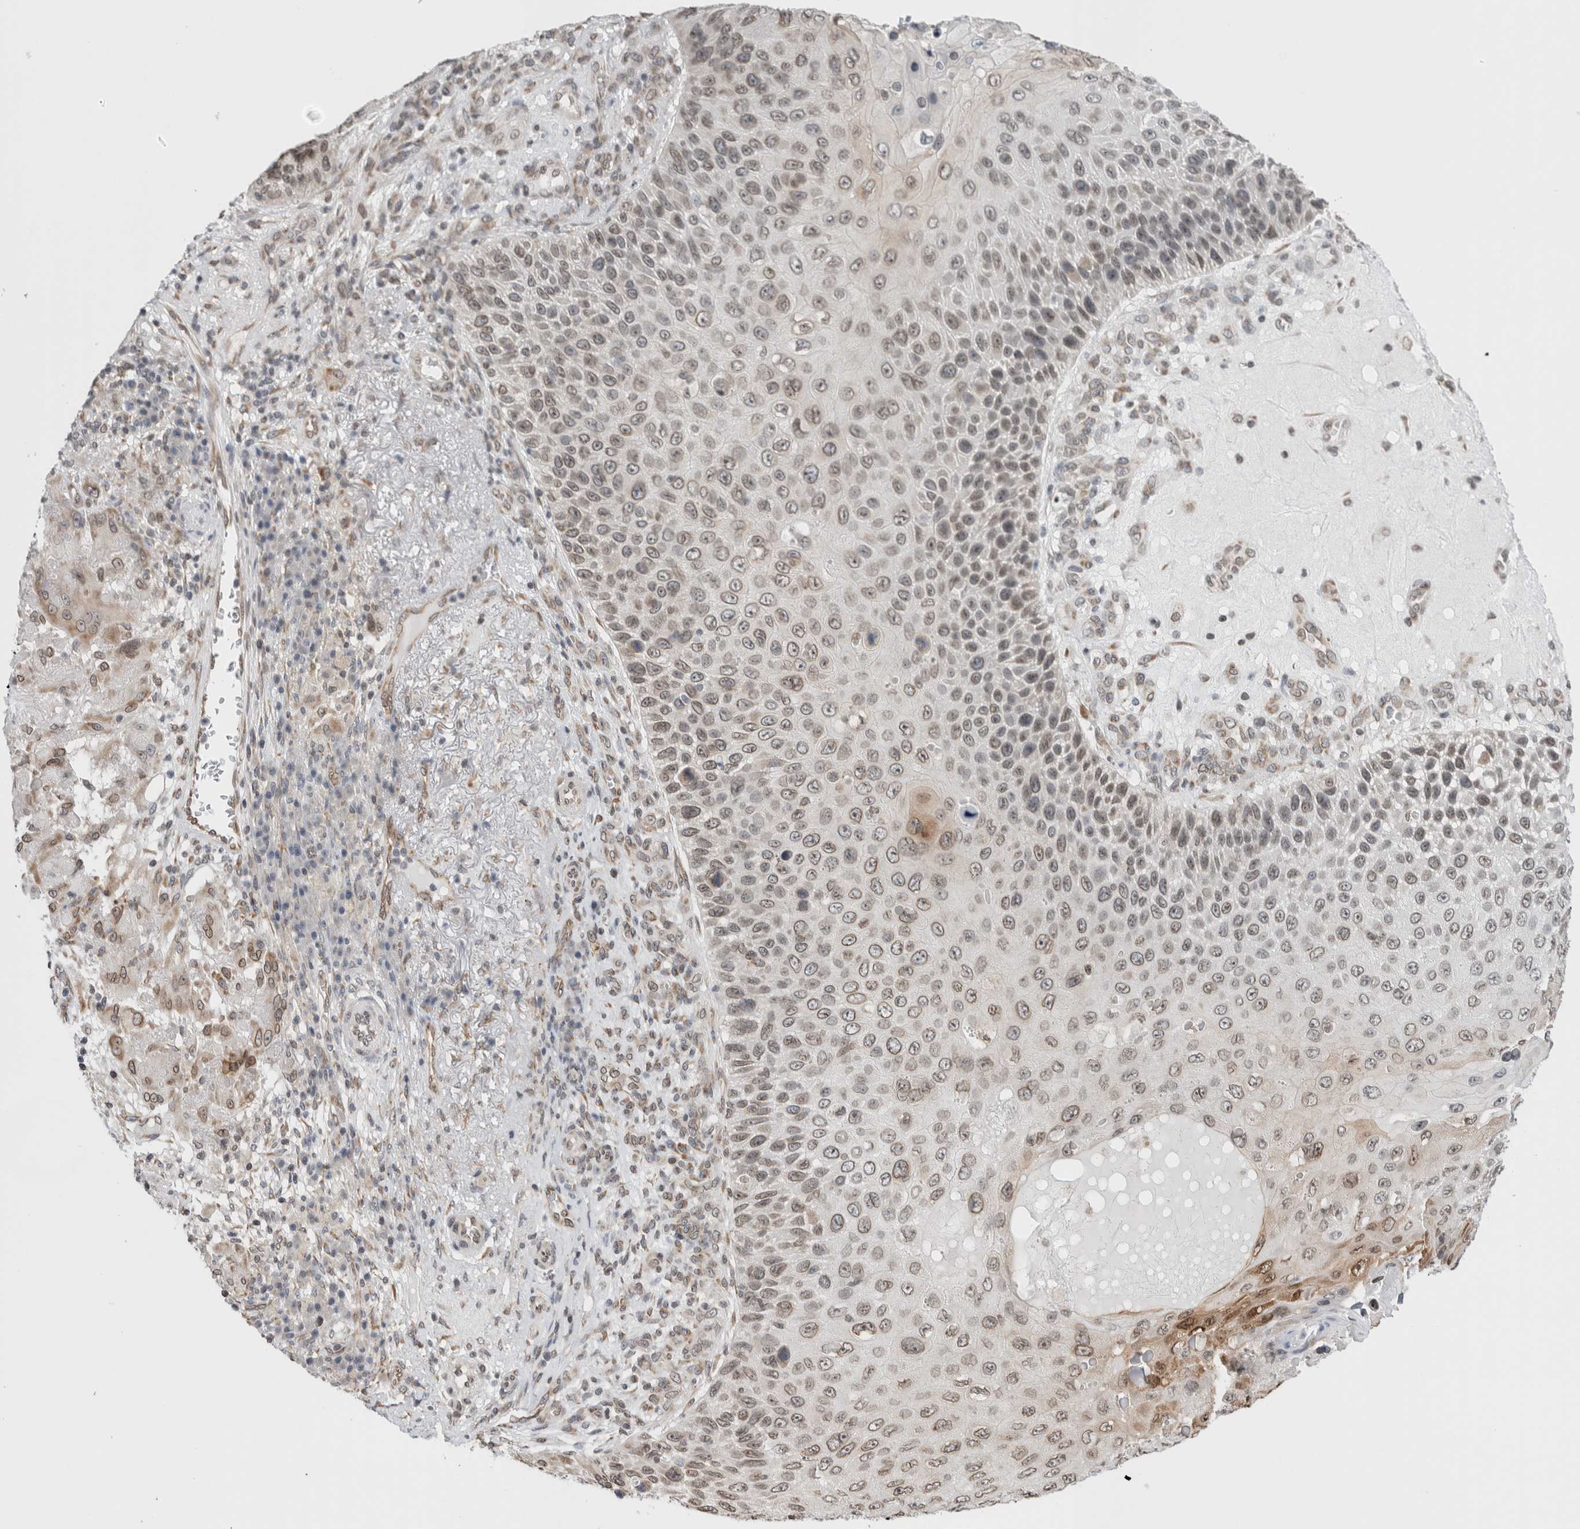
{"staining": {"intensity": "moderate", "quantity": ">75%", "location": "cytoplasmic/membranous,nuclear"}, "tissue": "skin cancer", "cell_type": "Tumor cells", "image_type": "cancer", "snomed": [{"axis": "morphology", "description": "Squamous cell carcinoma, NOS"}, {"axis": "topography", "description": "Skin"}], "caption": "DAB (3,3'-diaminobenzidine) immunohistochemical staining of skin cancer exhibits moderate cytoplasmic/membranous and nuclear protein staining in approximately >75% of tumor cells.", "gene": "RBMX2", "patient": {"sex": "female", "age": 88}}